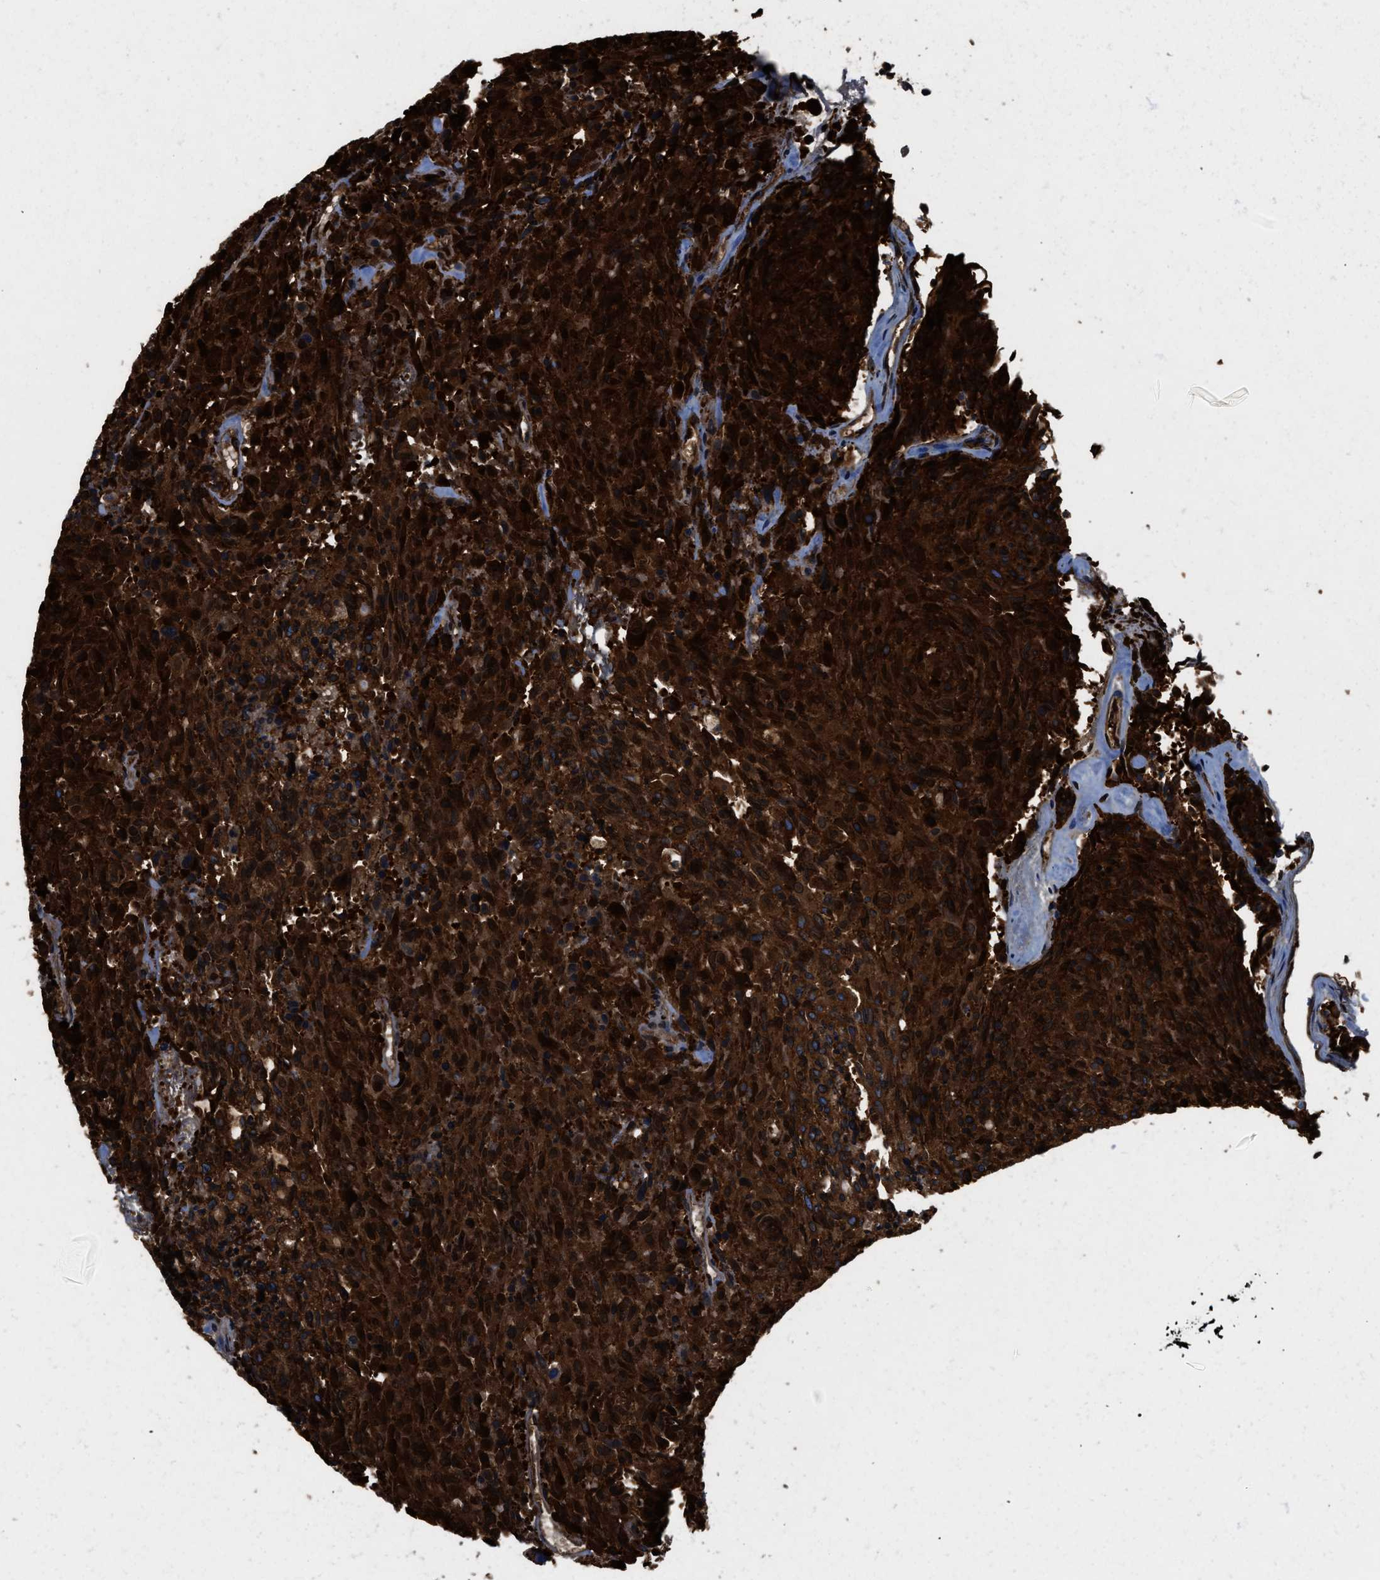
{"staining": {"intensity": "strong", "quantity": ">75%", "location": "cytoplasmic/membranous"}, "tissue": "carcinoid", "cell_type": "Tumor cells", "image_type": "cancer", "snomed": [{"axis": "morphology", "description": "Carcinoid, malignant, NOS"}, {"axis": "topography", "description": "Pancreas"}], "caption": "Human carcinoid stained with a protein marker reveals strong staining in tumor cells.", "gene": "CAPRIN1", "patient": {"sex": "female", "age": 54}}